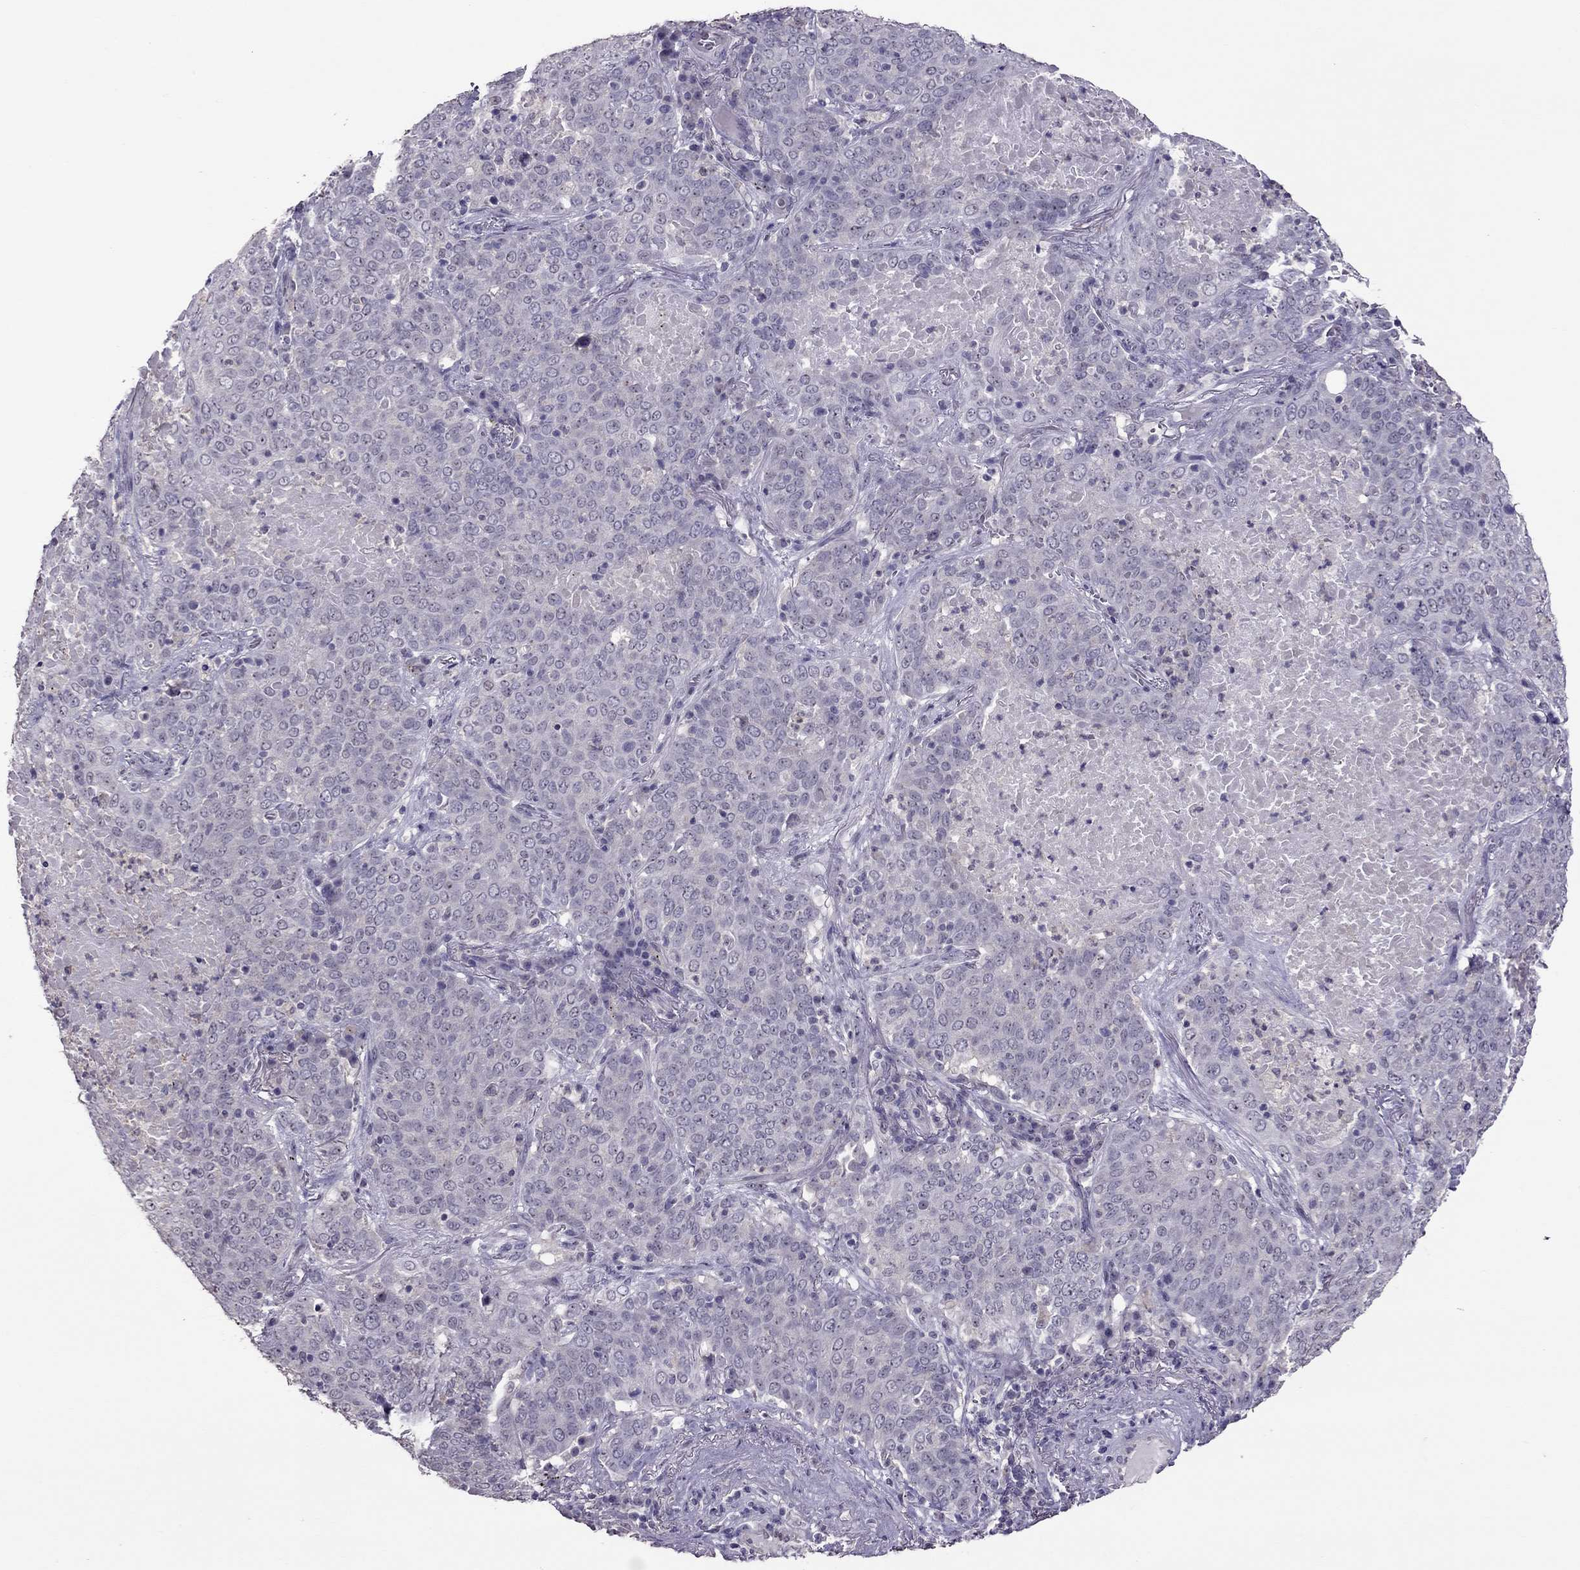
{"staining": {"intensity": "negative", "quantity": "none", "location": "none"}, "tissue": "lung cancer", "cell_type": "Tumor cells", "image_type": "cancer", "snomed": [{"axis": "morphology", "description": "Squamous cell carcinoma, NOS"}, {"axis": "topography", "description": "Lung"}], "caption": "Tumor cells are negative for protein expression in human squamous cell carcinoma (lung). (DAB (3,3'-diaminobenzidine) IHC visualized using brightfield microscopy, high magnification).", "gene": "LRRC46", "patient": {"sex": "male", "age": 82}}